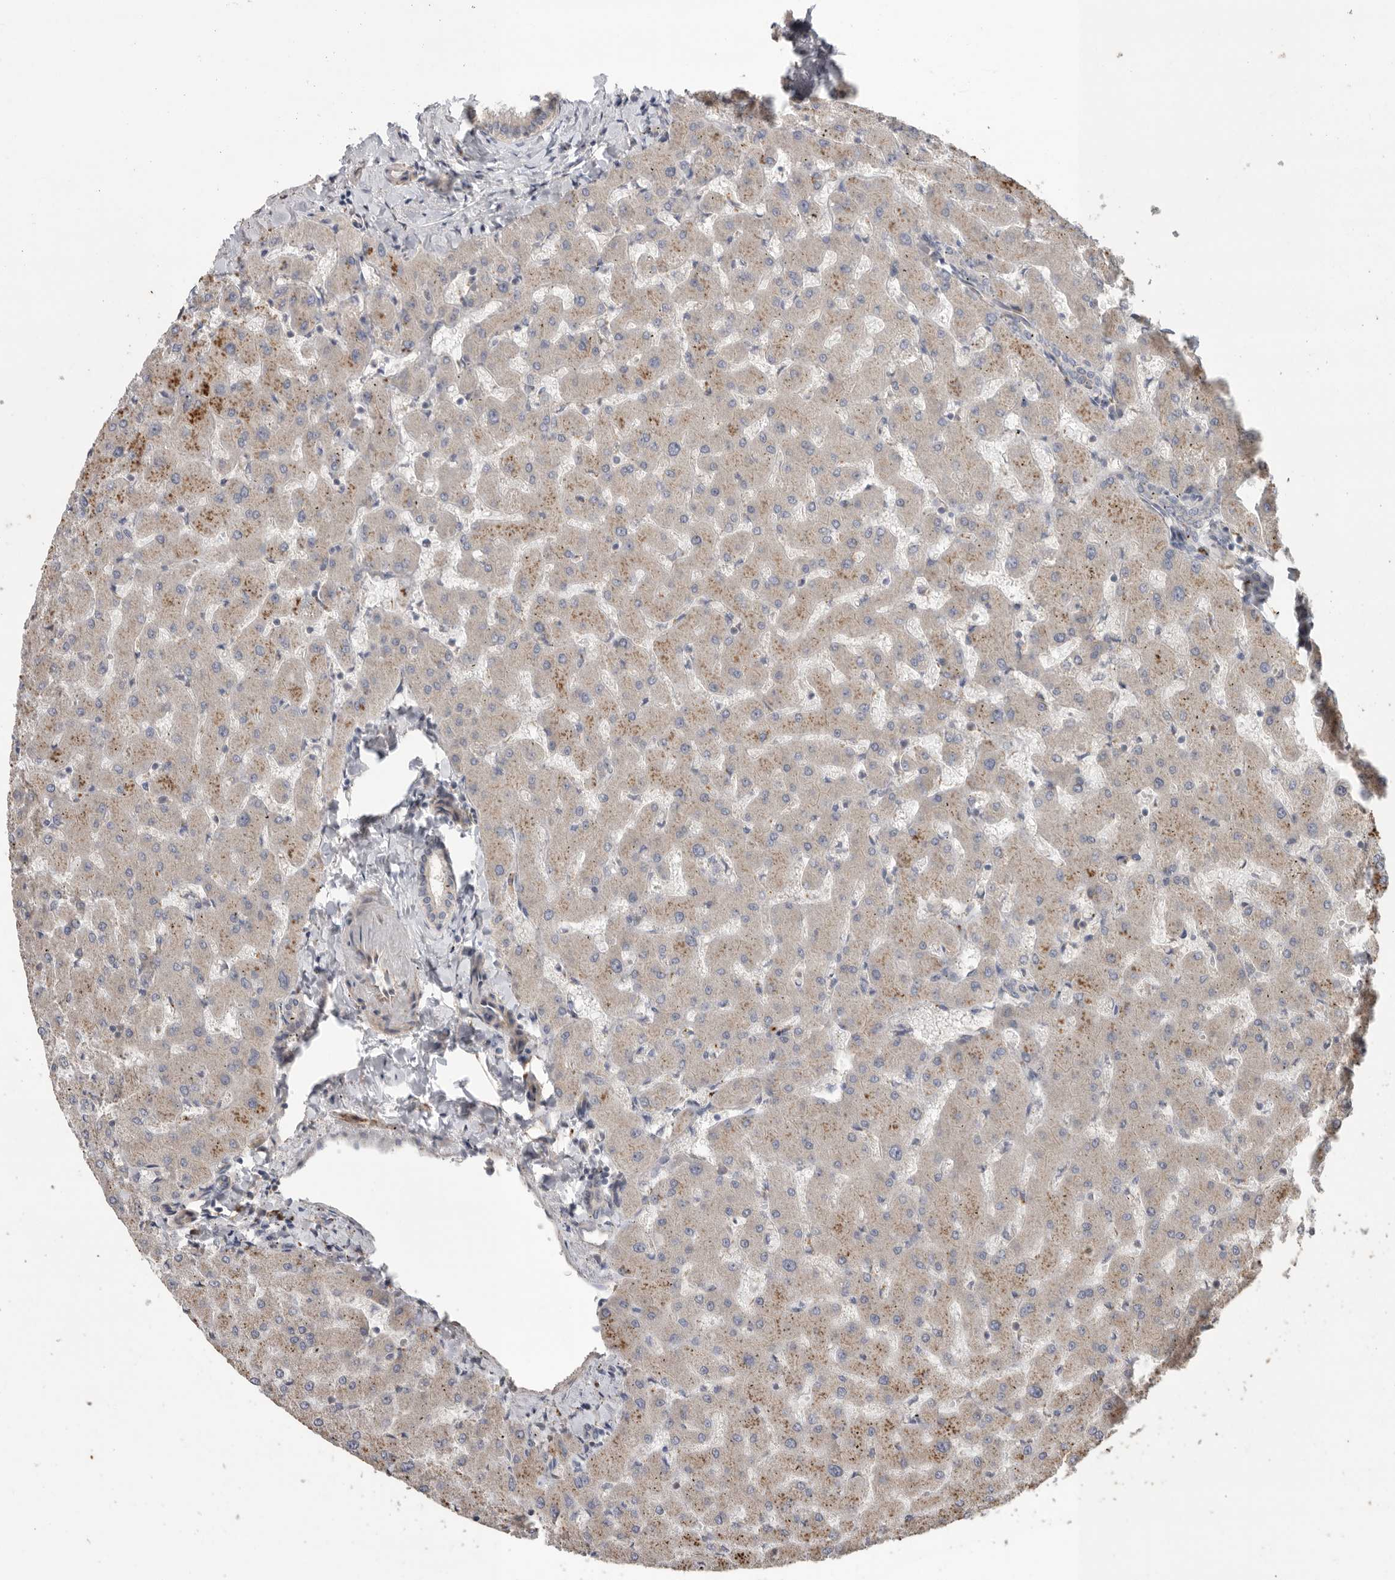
{"staining": {"intensity": "negative", "quantity": "none", "location": "none"}, "tissue": "liver", "cell_type": "Cholangiocytes", "image_type": "normal", "snomed": [{"axis": "morphology", "description": "Normal tissue, NOS"}, {"axis": "topography", "description": "Liver"}], "caption": "Cholangiocytes show no significant protein positivity in benign liver. (Brightfield microscopy of DAB immunohistochemistry at high magnification).", "gene": "PODXL2", "patient": {"sex": "female", "age": 63}}